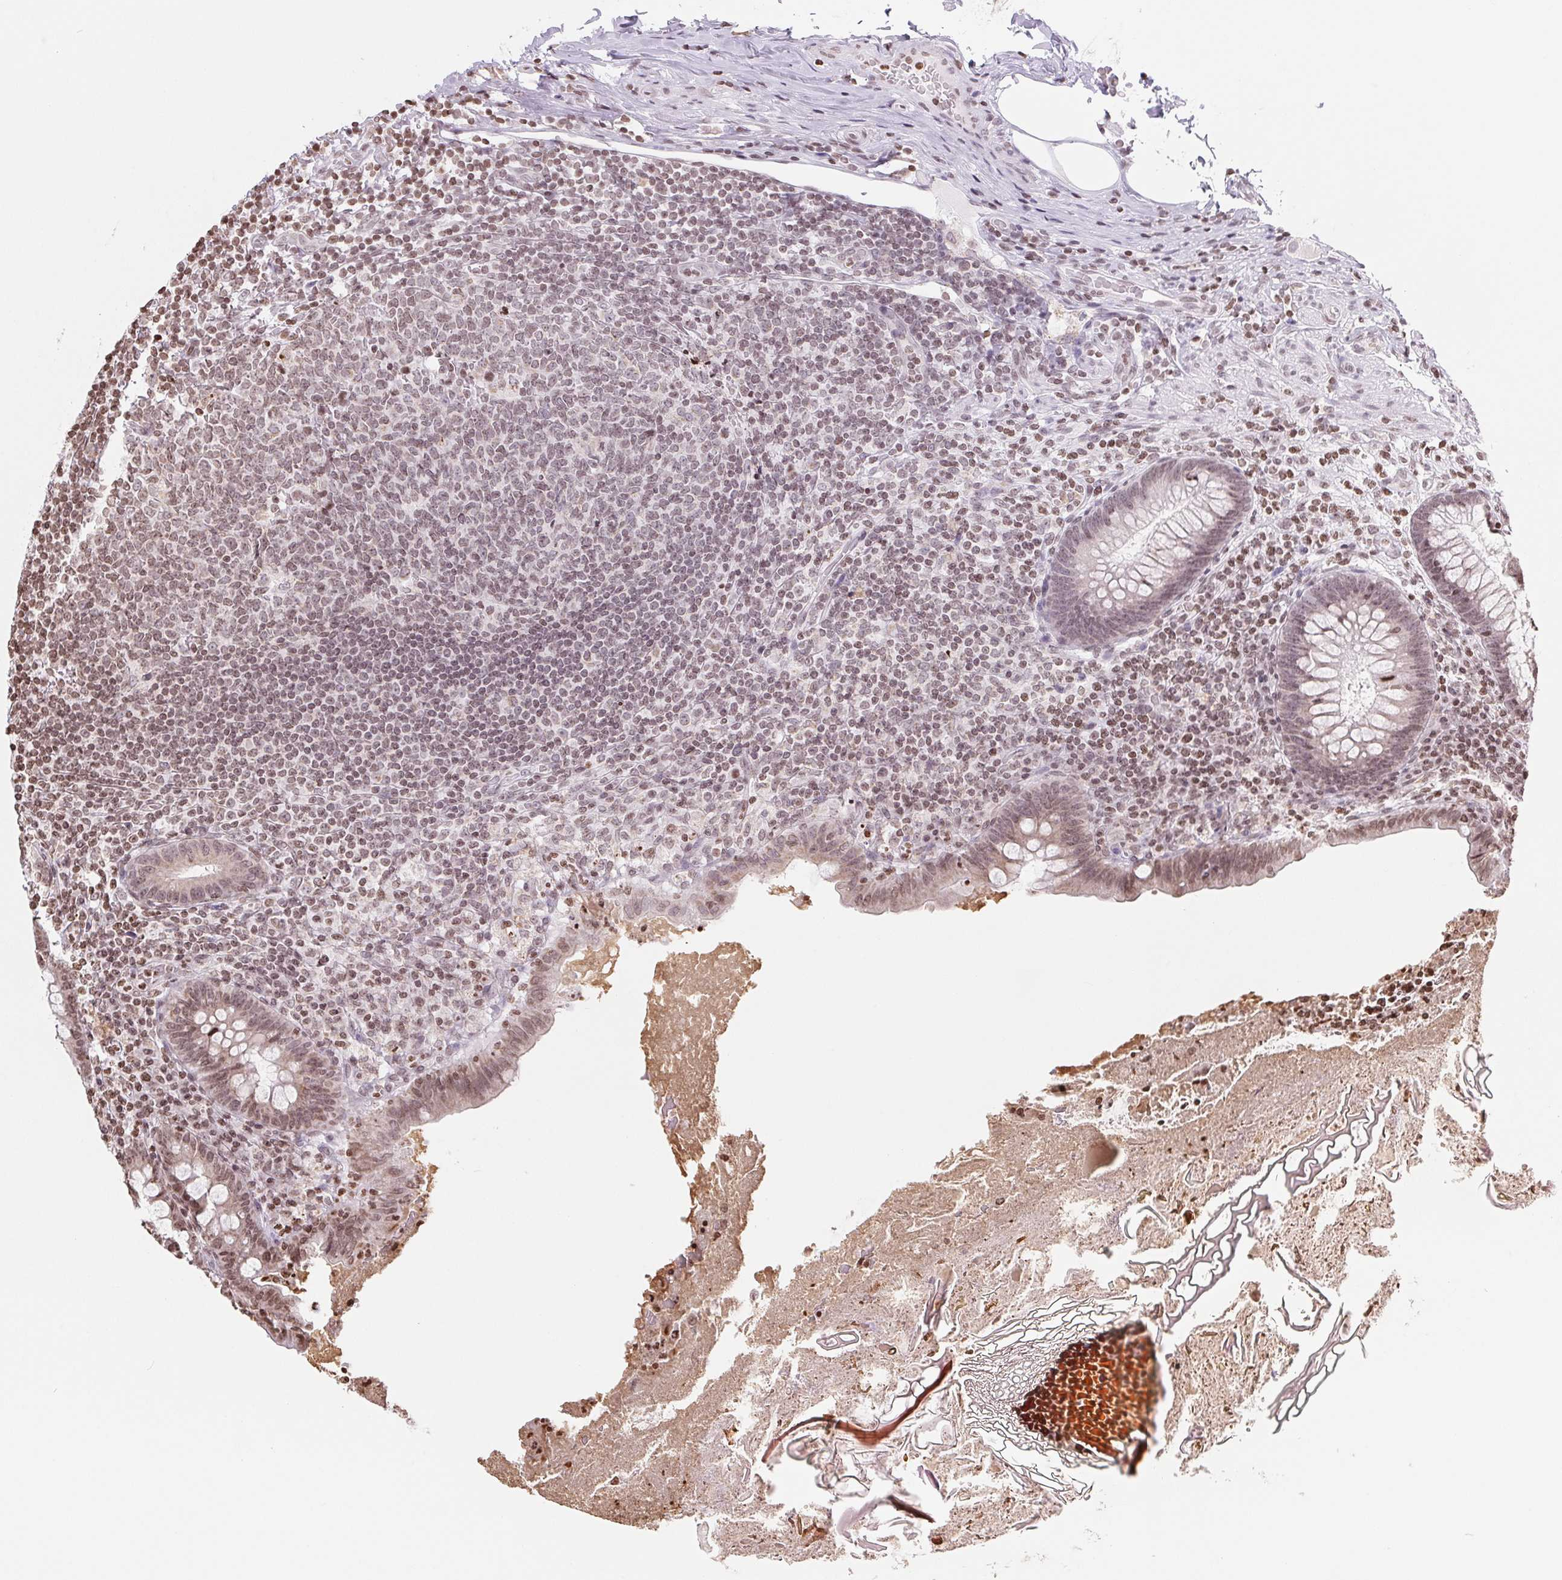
{"staining": {"intensity": "weak", "quantity": ">75%", "location": "nuclear"}, "tissue": "appendix", "cell_type": "Glandular cells", "image_type": "normal", "snomed": [{"axis": "morphology", "description": "Normal tissue, NOS"}, {"axis": "topography", "description": "Appendix"}], "caption": "Weak nuclear positivity is seen in about >75% of glandular cells in normal appendix. The staining was performed using DAB, with brown indicating positive protein expression. Nuclei are stained blue with hematoxylin.", "gene": "SMIM12", "patient": {"sex": "male", "age": 47}}